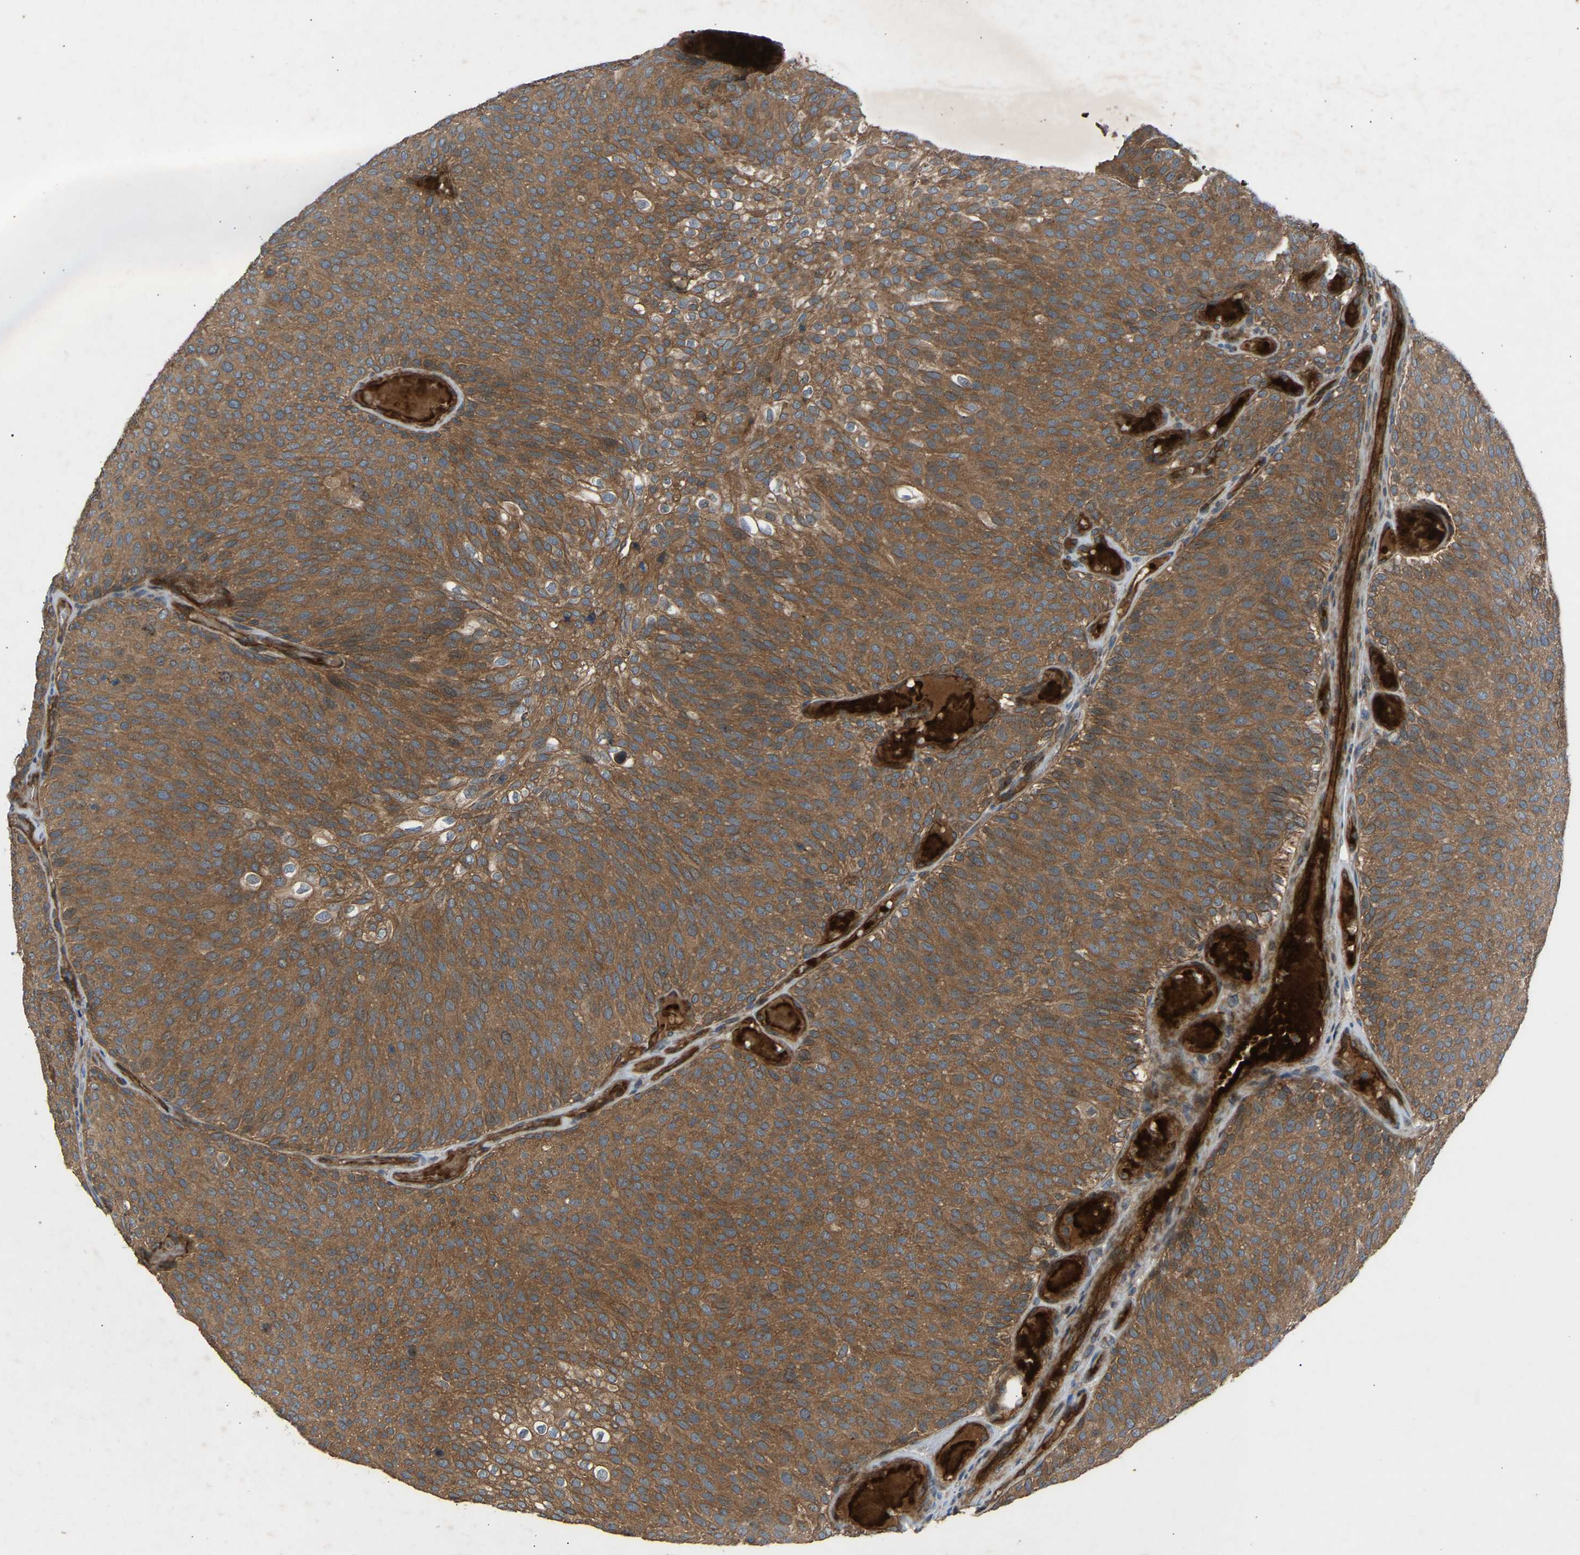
{"staining": {"intensity": "moderate", "quantity": ">75%", "location": "cytoplasmic/membranous"}, "tissue": "urothelial cancer", "cell_type": "Tumor cells", "image_type": "cancer", "snomed": [{"axis": "morphology", "description": "Urothelial carcinoma, Low grade"}, {"axis": "topography", "description": "Urinary bladder"}], "caption": "About >75% of tumor cells in low-grade urothelial carcinoma demonstrate moderate cytoplasmic/membranous protein expression as visualized by brown immunohistochemical staining.", "gene": "GAS2L1", "patient": {"sex": "male", "age": 78}}